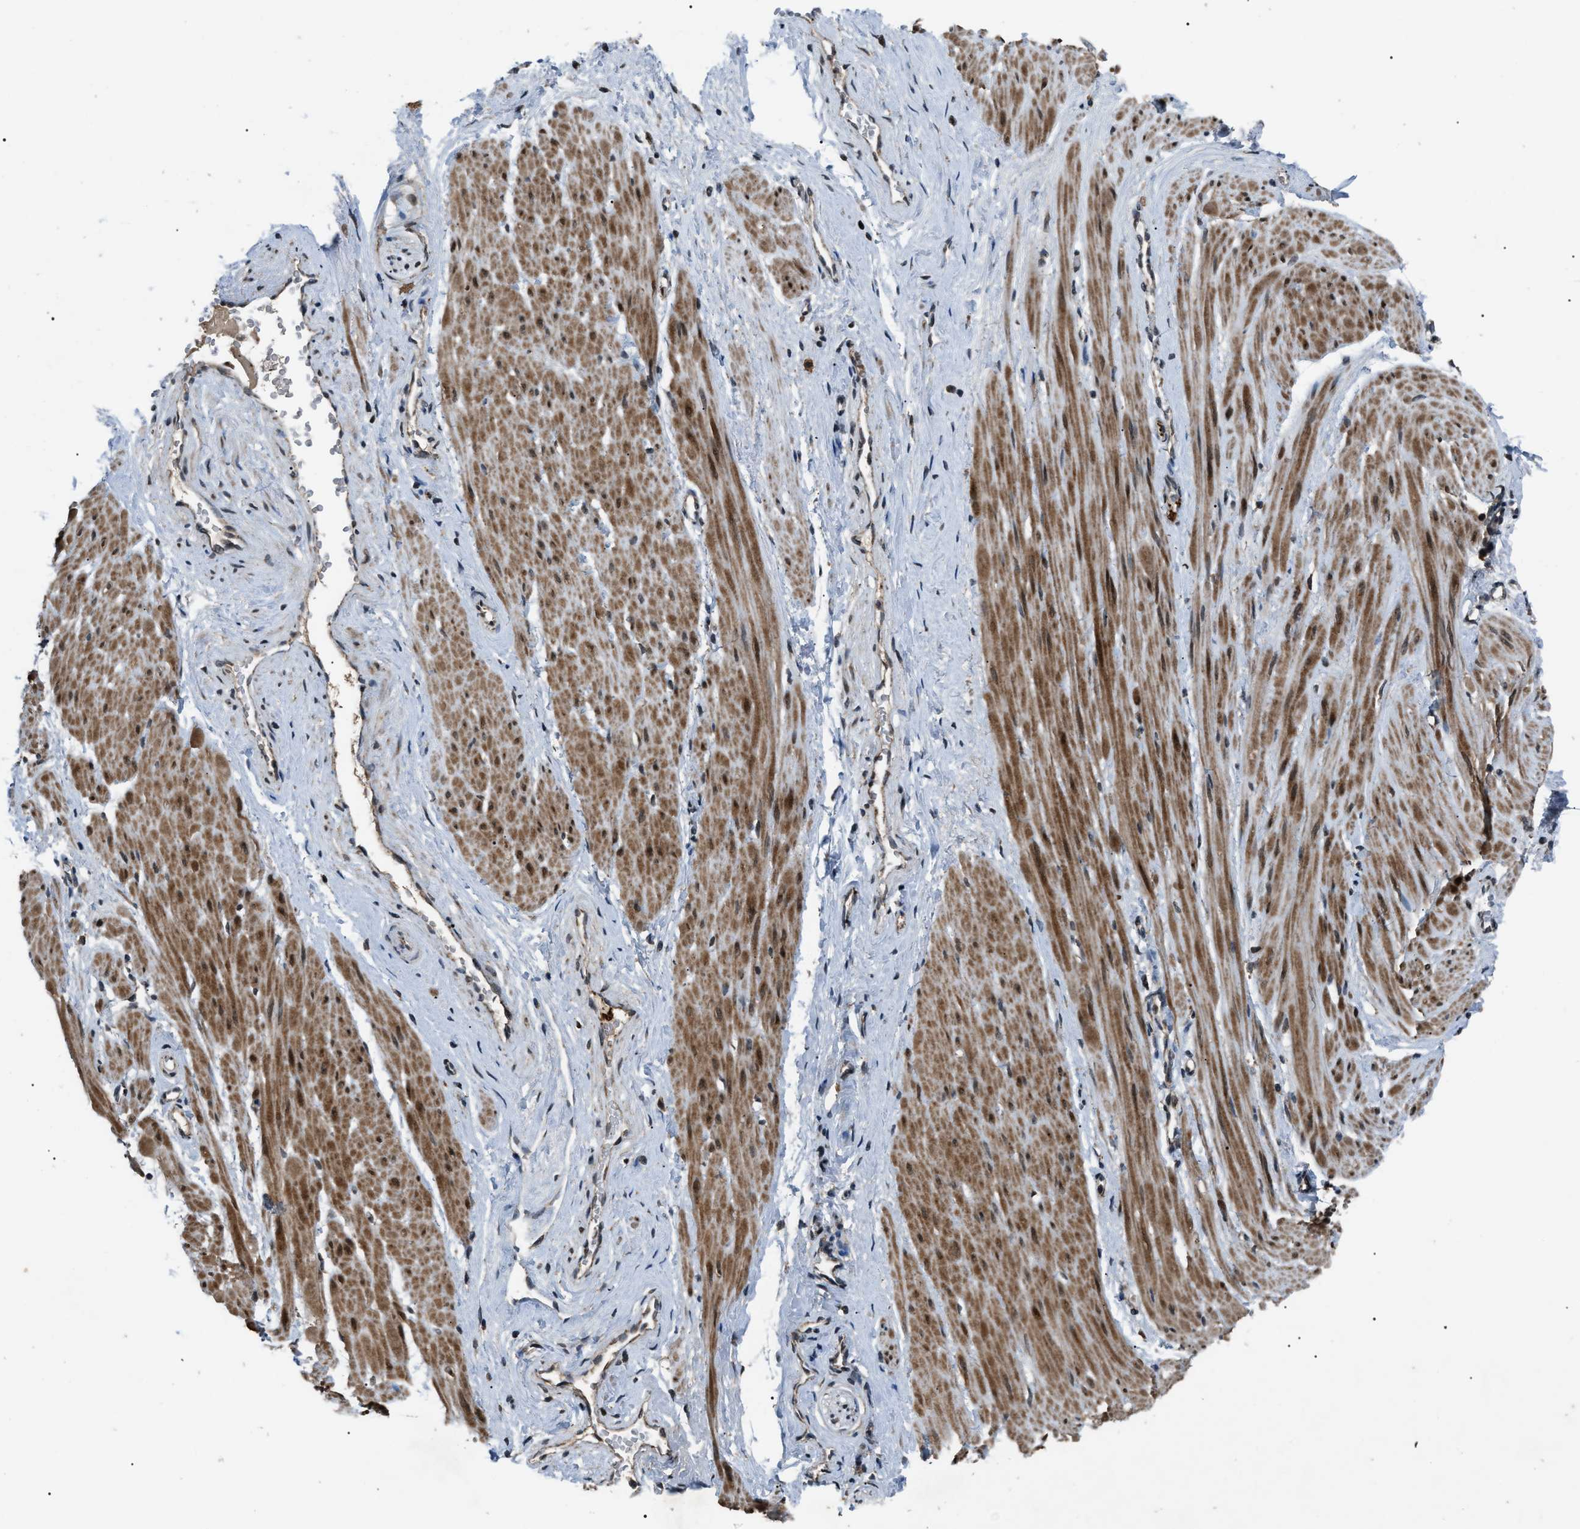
{"staining": {"intensity": "negative", "quantity": "none", "location": "none"}, "tissue": "adipose tissue", "cell_type": "Adipocytes", "image_type": "normal", "snomed": [{"axis": "morphology", "description": "Normal tissue, NOS"}, {"axis": "topography", "description": "Soft tissue"}, {"axis": "topography", "description": "Vascular tissue"}], "caption": "Adipocytes show no significant positivity in unremarkable adipose tissue. (DAB (3,3'-diaminobenzidine) IHC, high magnification).", "gene": "ZFAND2A", "patient": {"sex": "female", "age": 35}}